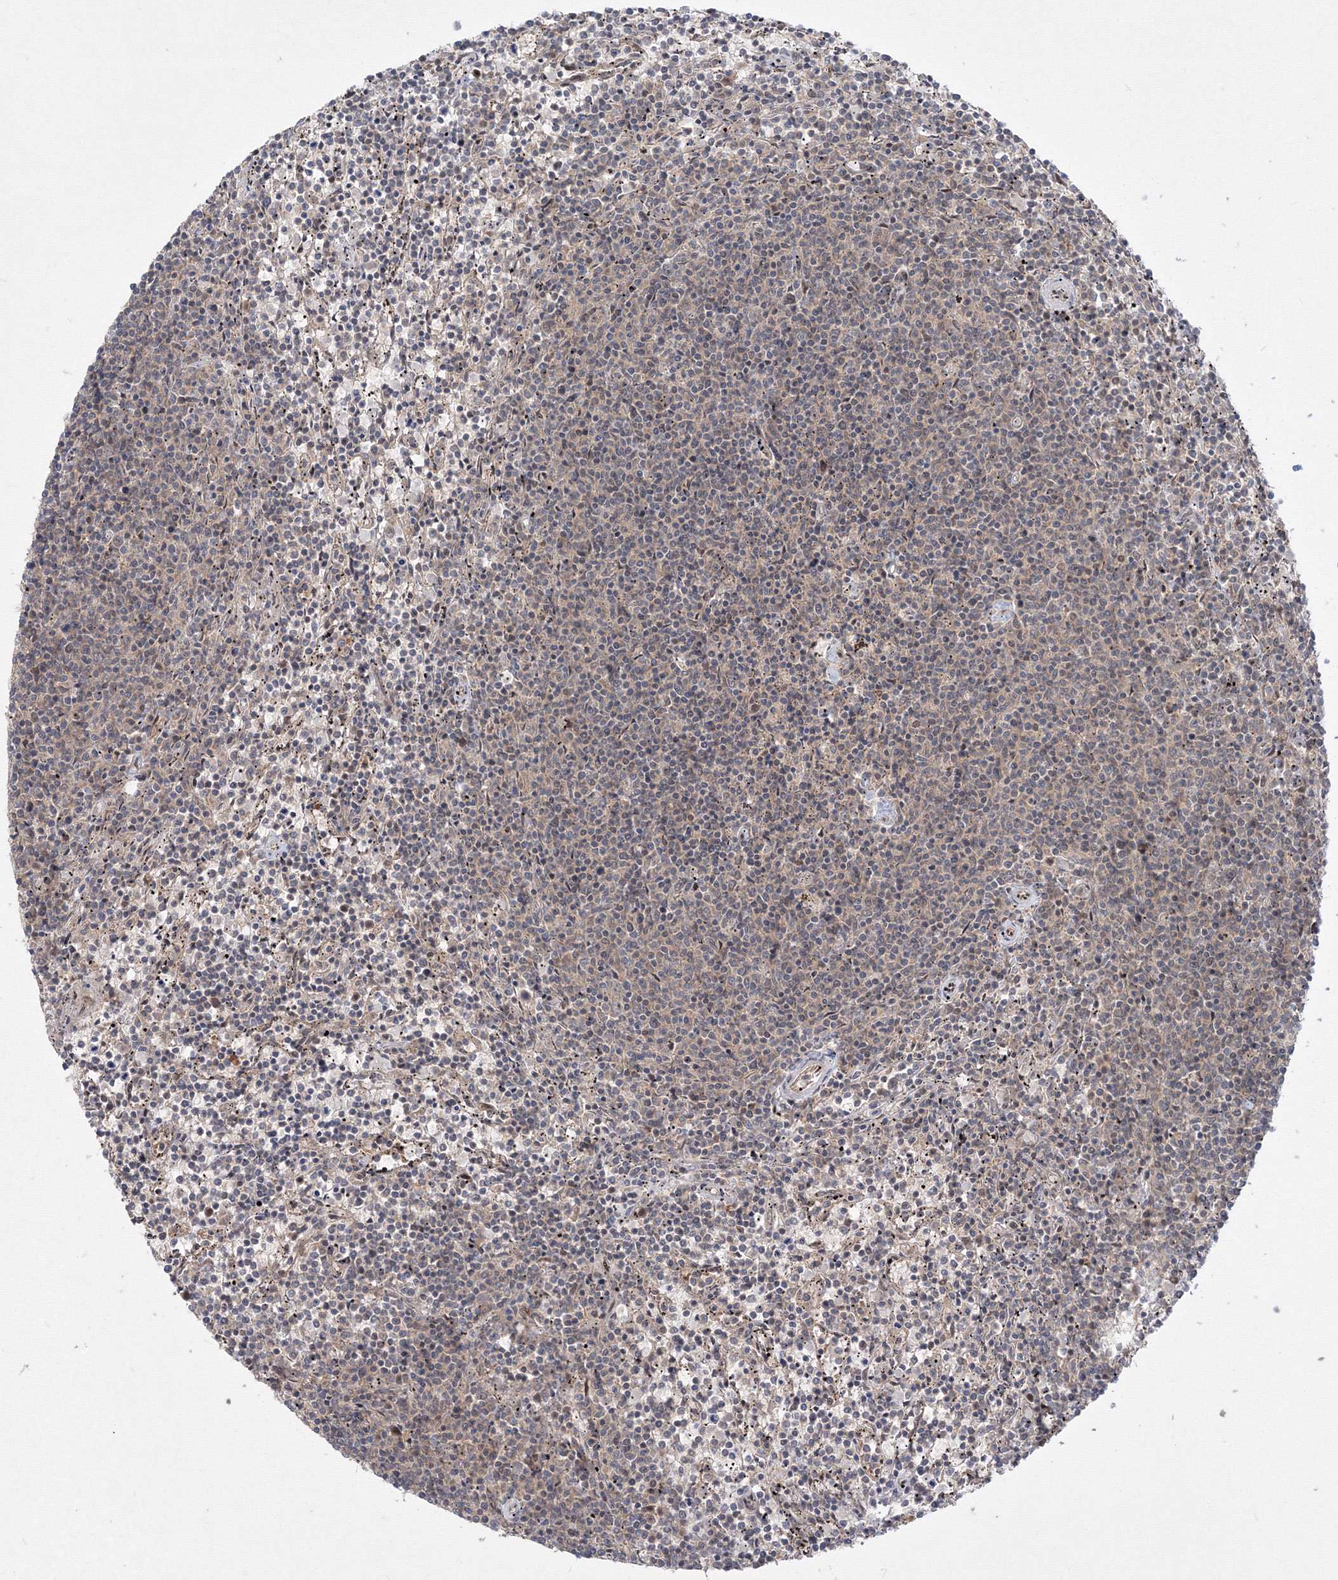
{"staining": {"intensity": "negative", "quantity": "none", "location": "none"}, "tissue": "lymphoma", "cell_type": "Tumor cells", "image_type": "cancer", "snomed": [{"axis": "morphology", "description": "Malignant lymphoma, non-Hodgkin's type, Low grade"}, {"axis": "topography", "description": "Spleen"}], "caption": "Human lymphoma stained for a protein using IHC demonstrates no staining in tumor cells.", "gene": "COPS4", "patient": {"sex": "female", "age": 50}}